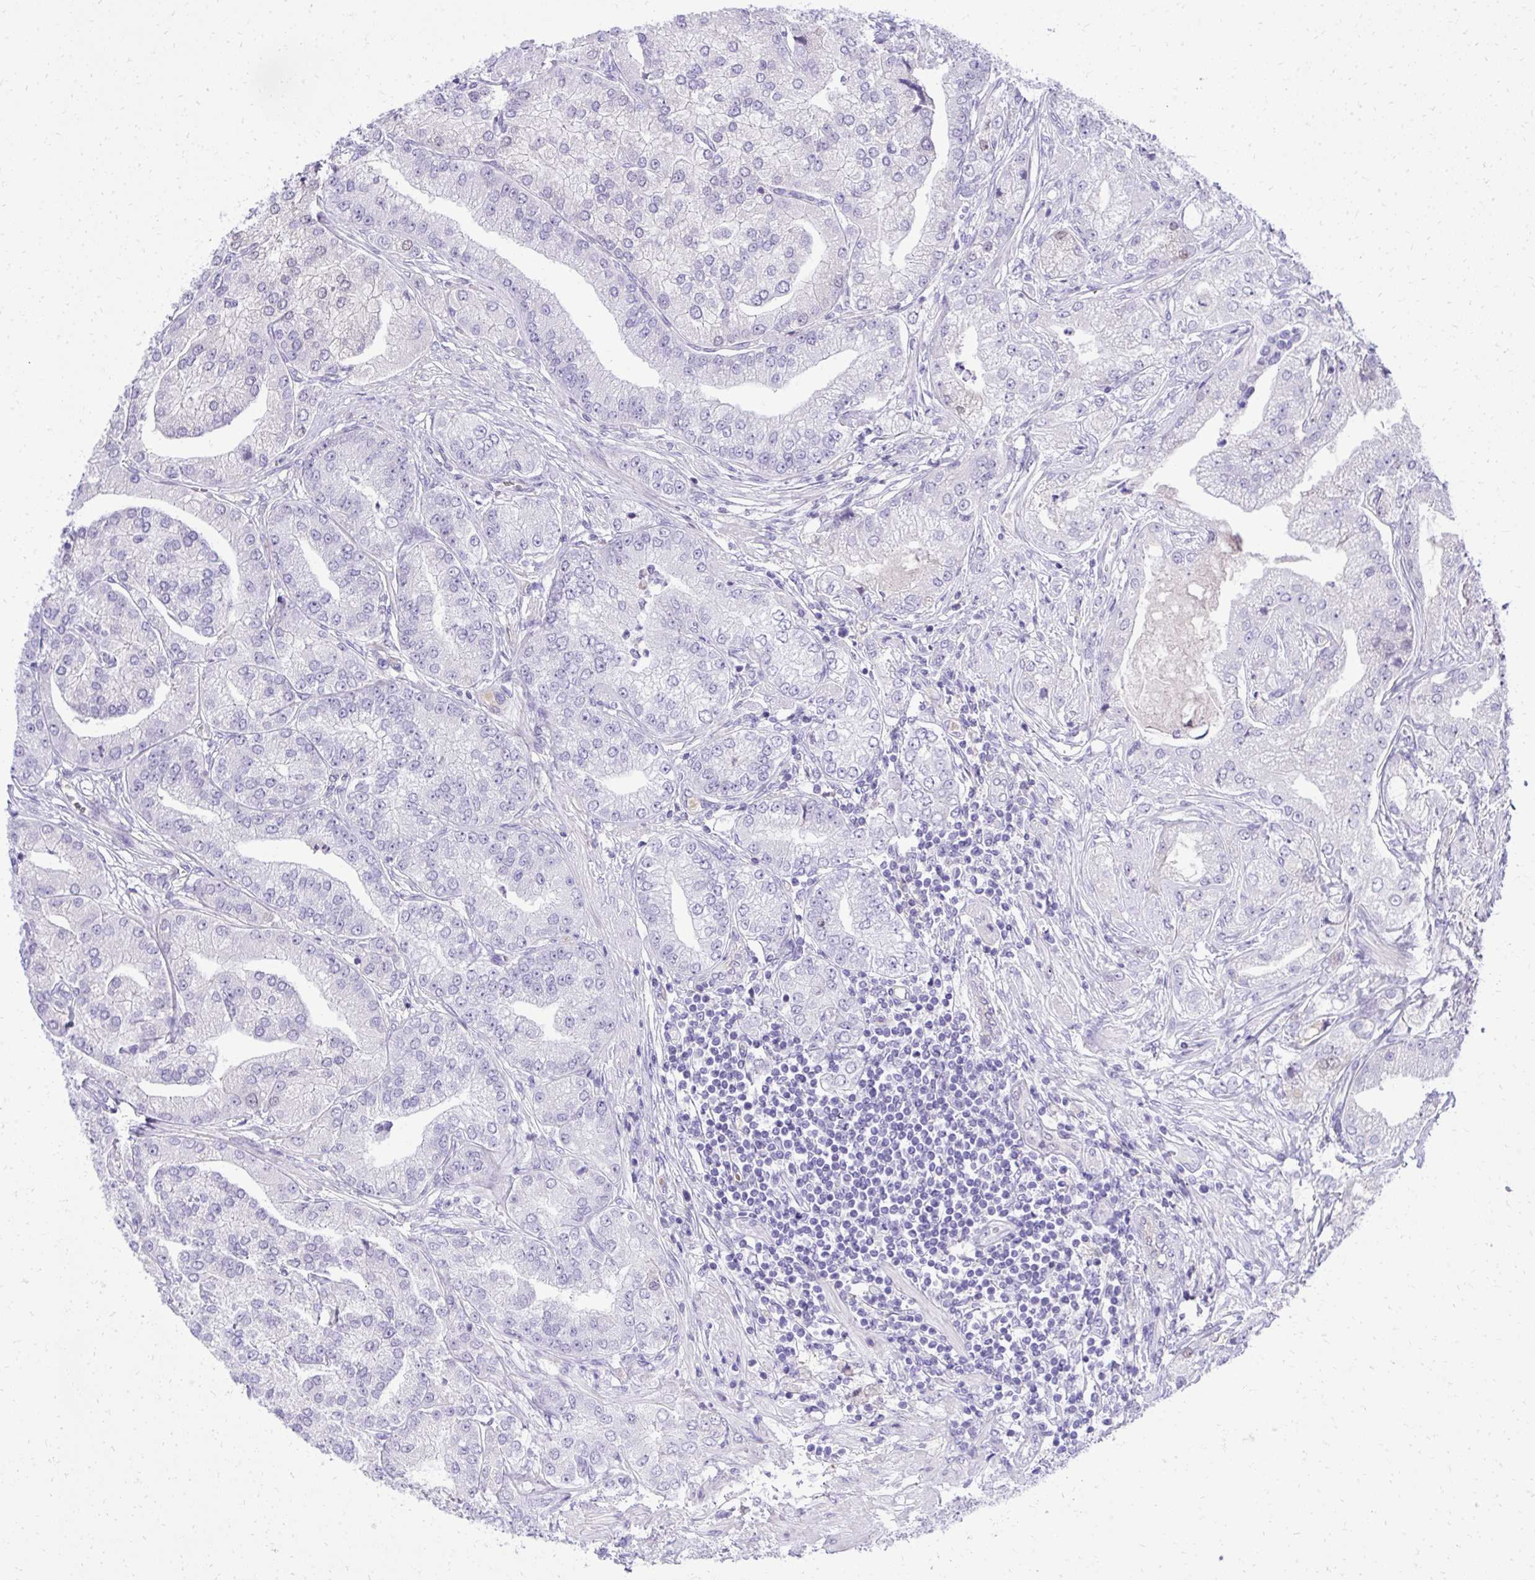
{"staining": {"intensity": "negative", "quantity": "none", "location": "none"}, "tissue": "prostate cancer", "cell_type": "Tumor cells", "image_type": "cancer", "snomed": [{"axis": "morphology", "description": "Adenocarcinoma, High grade"}, {"axis": "topography", "description": "Prostate"}], "caption": "Tumor cells are negative for brown protein staining in prostate cancer (high-grade adenocarcinoma).", "gene": "PITPNM3", "patient": {"sex": "male", "age": 61}}